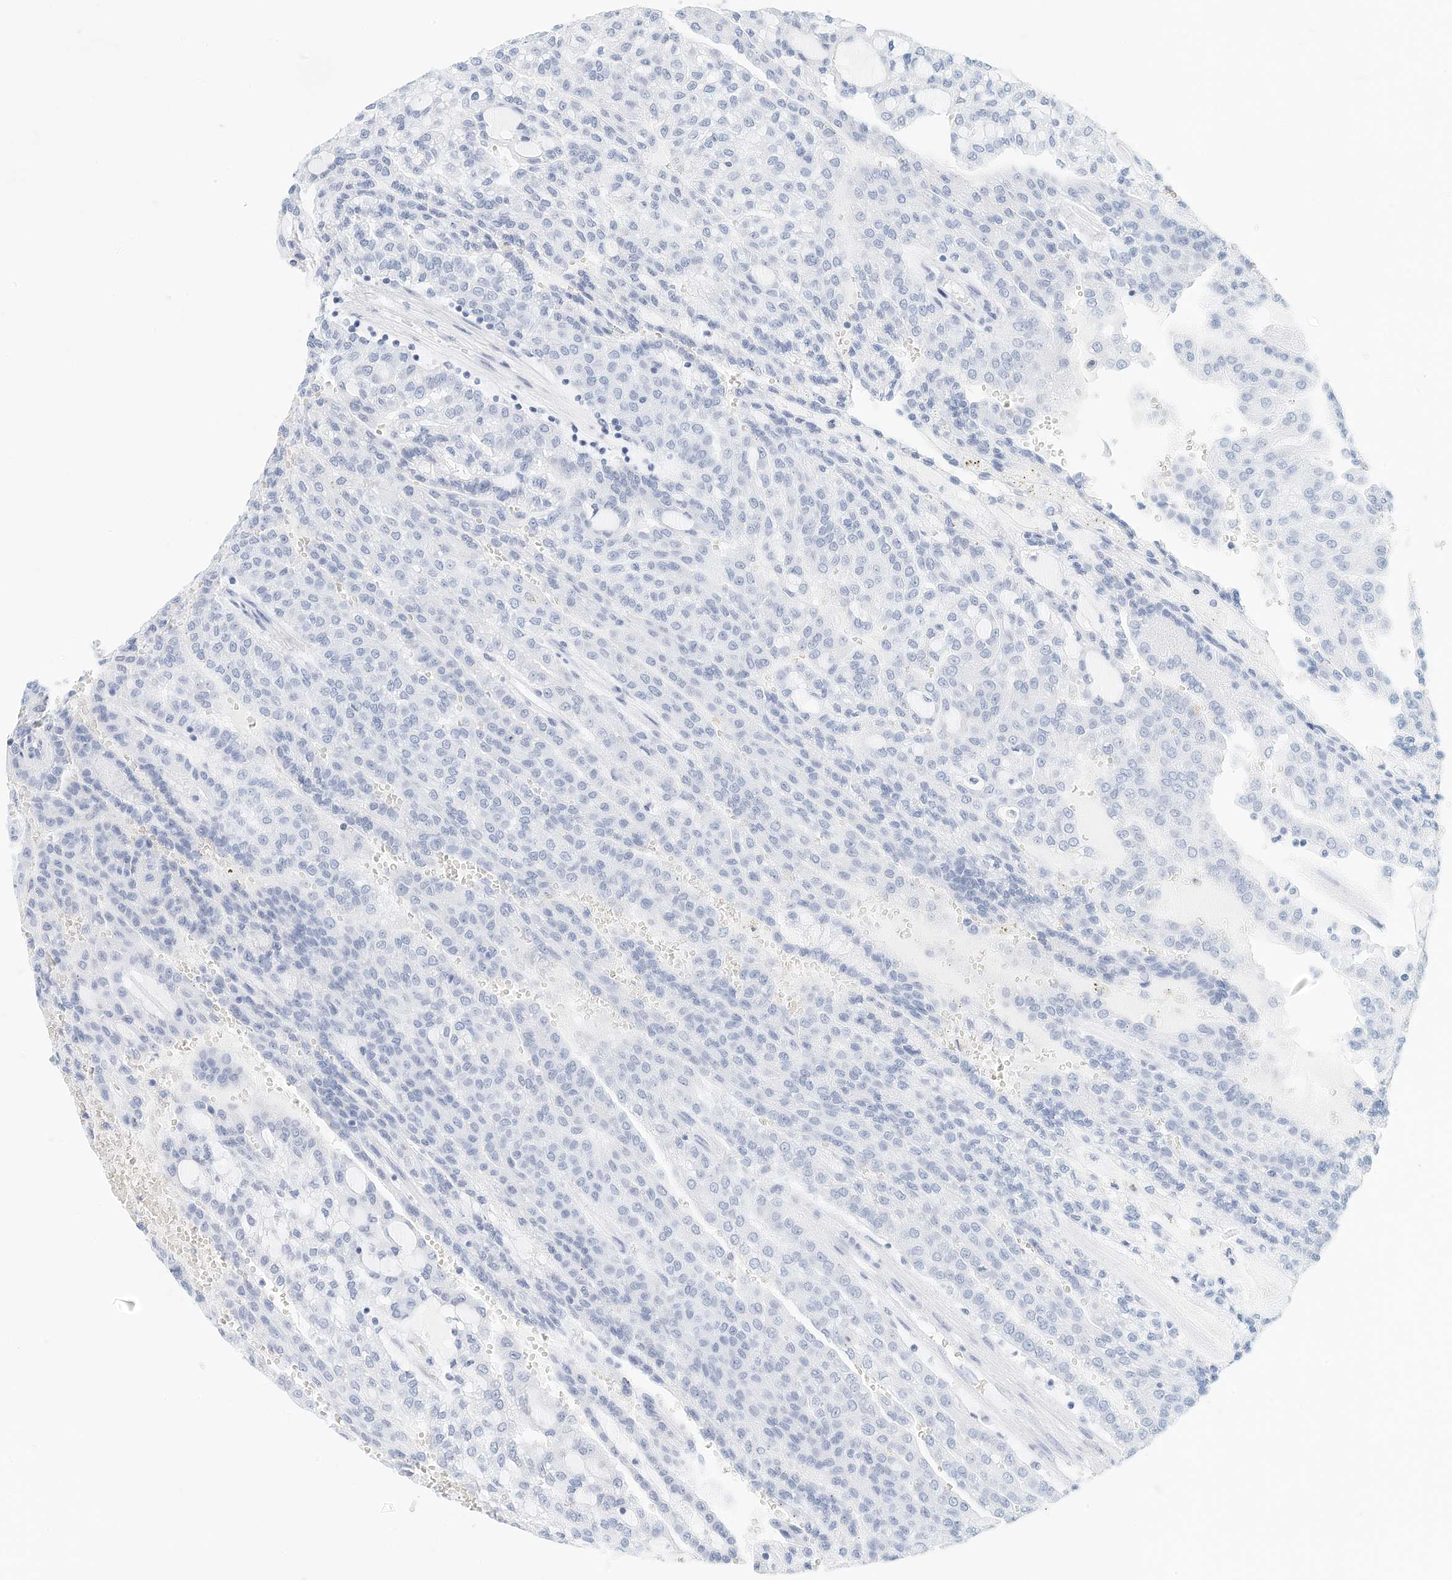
{"staining": {"intensity": "negative", "quantity": "none", "location": "none"}, "tissue": "renal cancer", "cell_type": "Tumor cells", "image_type": "cancer", "snomed": [{"axis": "morphology", "description": "Adenocarcinoma, NOS"}, {"axis": "topography", "description": "Kidney"}], "caption": "This is a histopathology image of IHC staining of renal cancer (adenocarcinoma), which shows no positivity in tumor cells.", "gene": "ARHGAP28", "patient": {"sex": "male", "age": 63}}